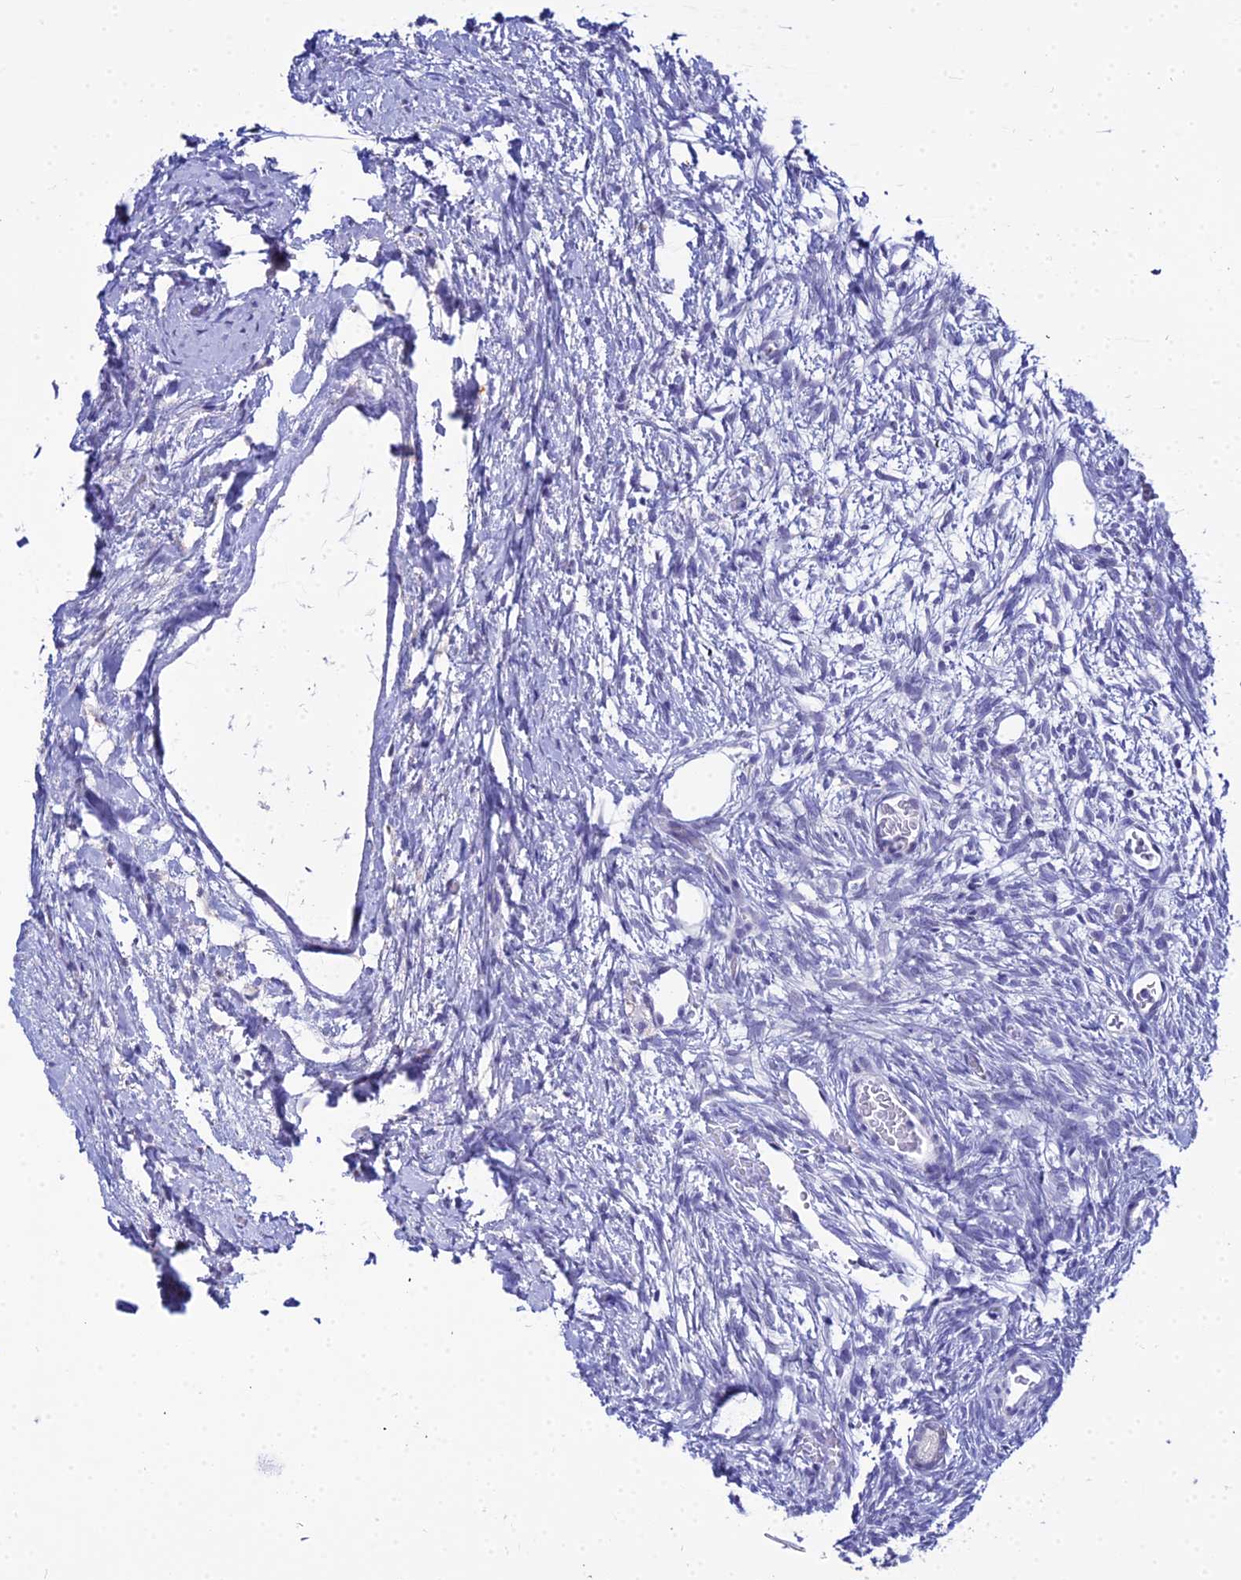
{"staining": {"intensity": "negative", "quantity": "none", "location": "none"}, "tissue": "ovary", "cell_type": "Ovarian stroma cells", "image_type": "normal", "snomed": [{"axis": "morphology", "description": "Normal tissue, NOS"}, {"axis": "topography", "description": "Ovary"}], "caption": "Human ovary stained for a protein using IHC demonstrates no expression in ovarian stroma cells.", "gene": "ZXDA", "patient": {"sex": "female", "age": 39}}